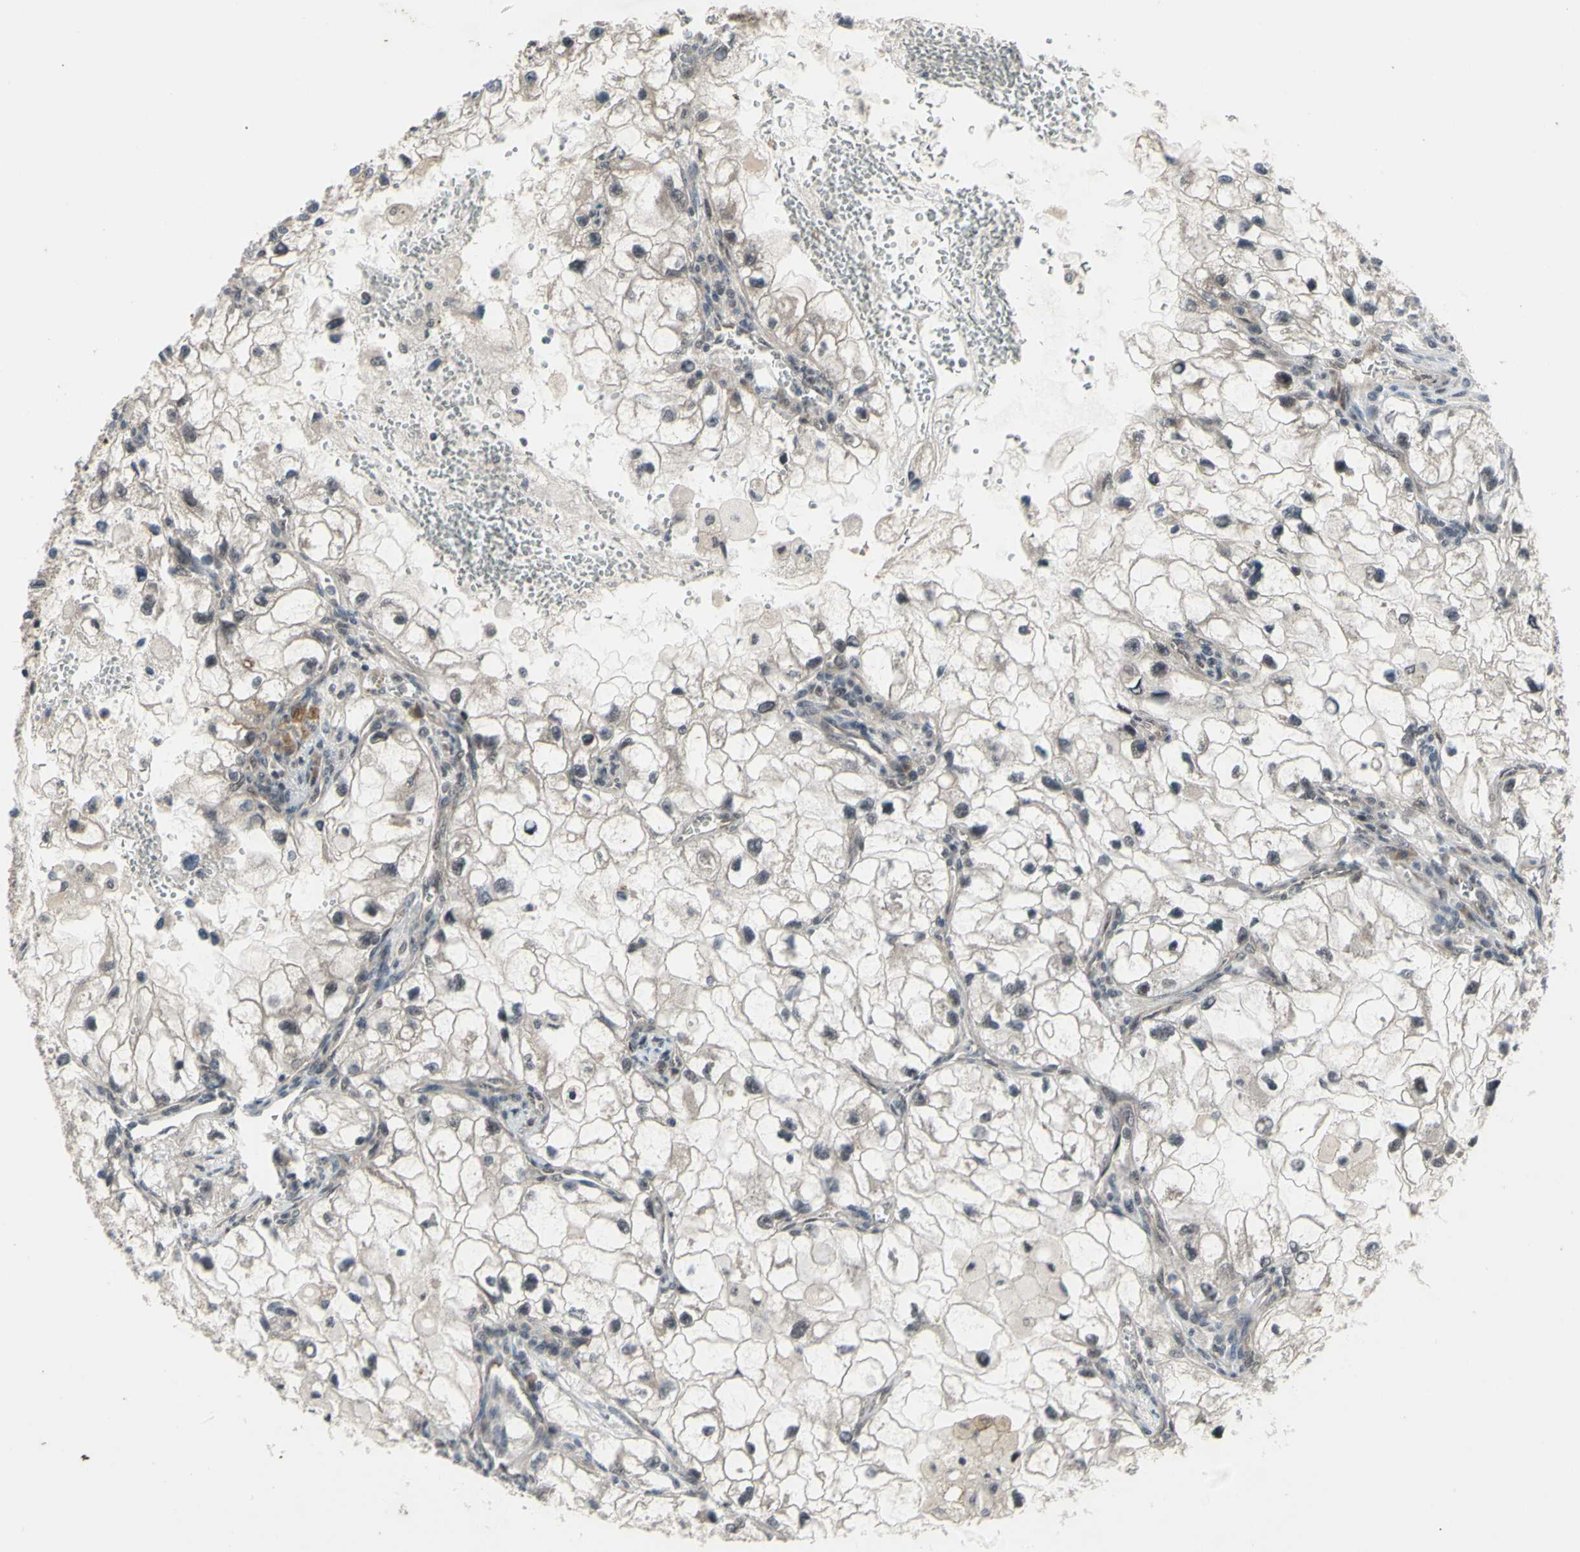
{"staining": {"intensity": "weak", "quantity": ">75%", "location": "cytoplasmic/membranous"}, "tissue": "renal cancer", "cell_type": "Tumor cells", "image_type": "cancer", "snomed": [{"axis": "morphology", "description": "Adenocarcinoma, NOS"}, {"axis": "topography", "description": "Kidney"}], "caption": "Brown immunohistochemical staining in human renal adenocarcinoma exhibits weak cytoplasmic/membranous expression in about >75% of tumor cells.", "gene": "TRDMT1", "patient": {"sex": "female", "age": 70}}